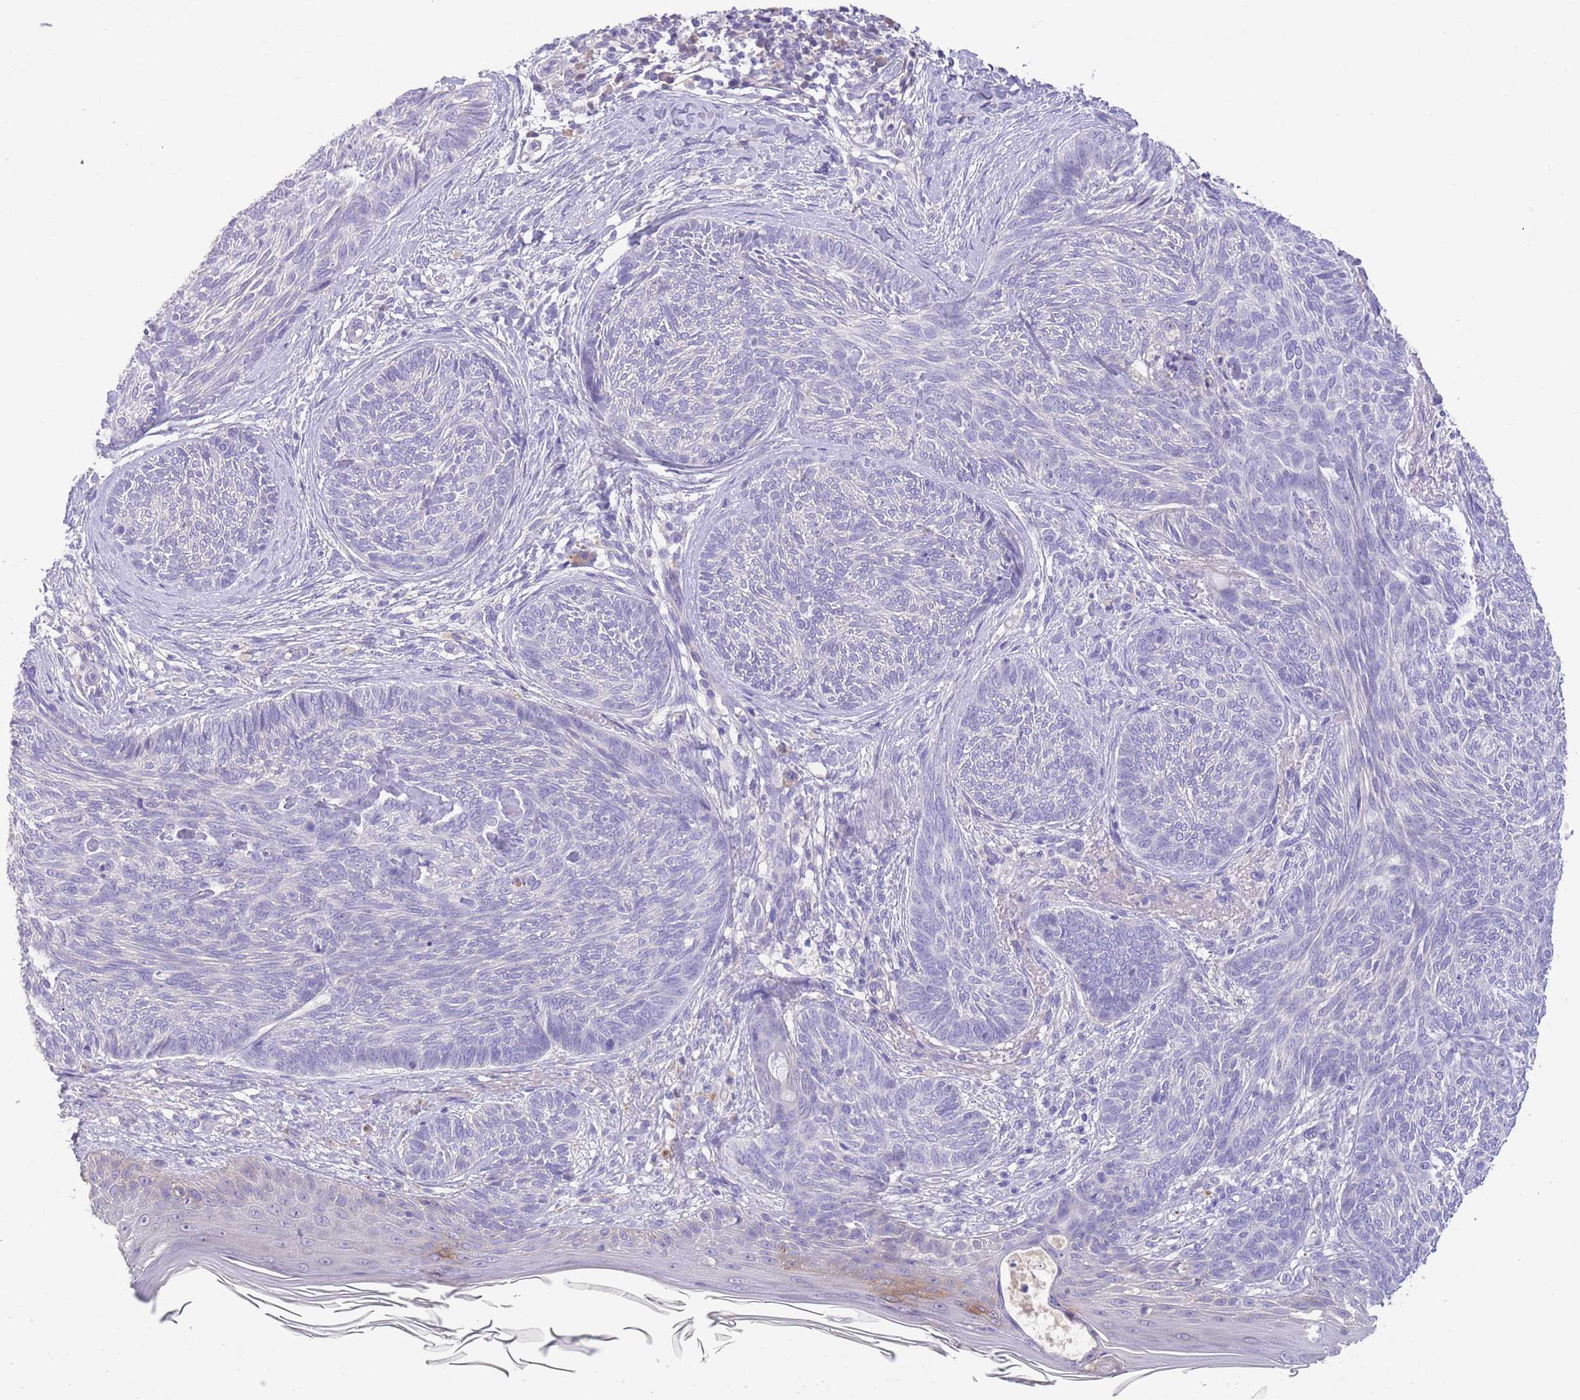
{"staining": {"intensity": "negative", "quantity": "none", "location": "none"}, "tissue": "skin cancer", "cell_type": "Tumor cells", "image_type": "cancer", "snomed": [{"axis": "morphology", "description": "Basal cell carcinoma"}, {"axis": "topography", "description": "Skin"}], "caption": "Tumor cells are negative for protein expression in human skin cancer. (DAB IHC, high magnification).", "gene": "IGFL4", "patient": {"sex": "male", "age": 73}}